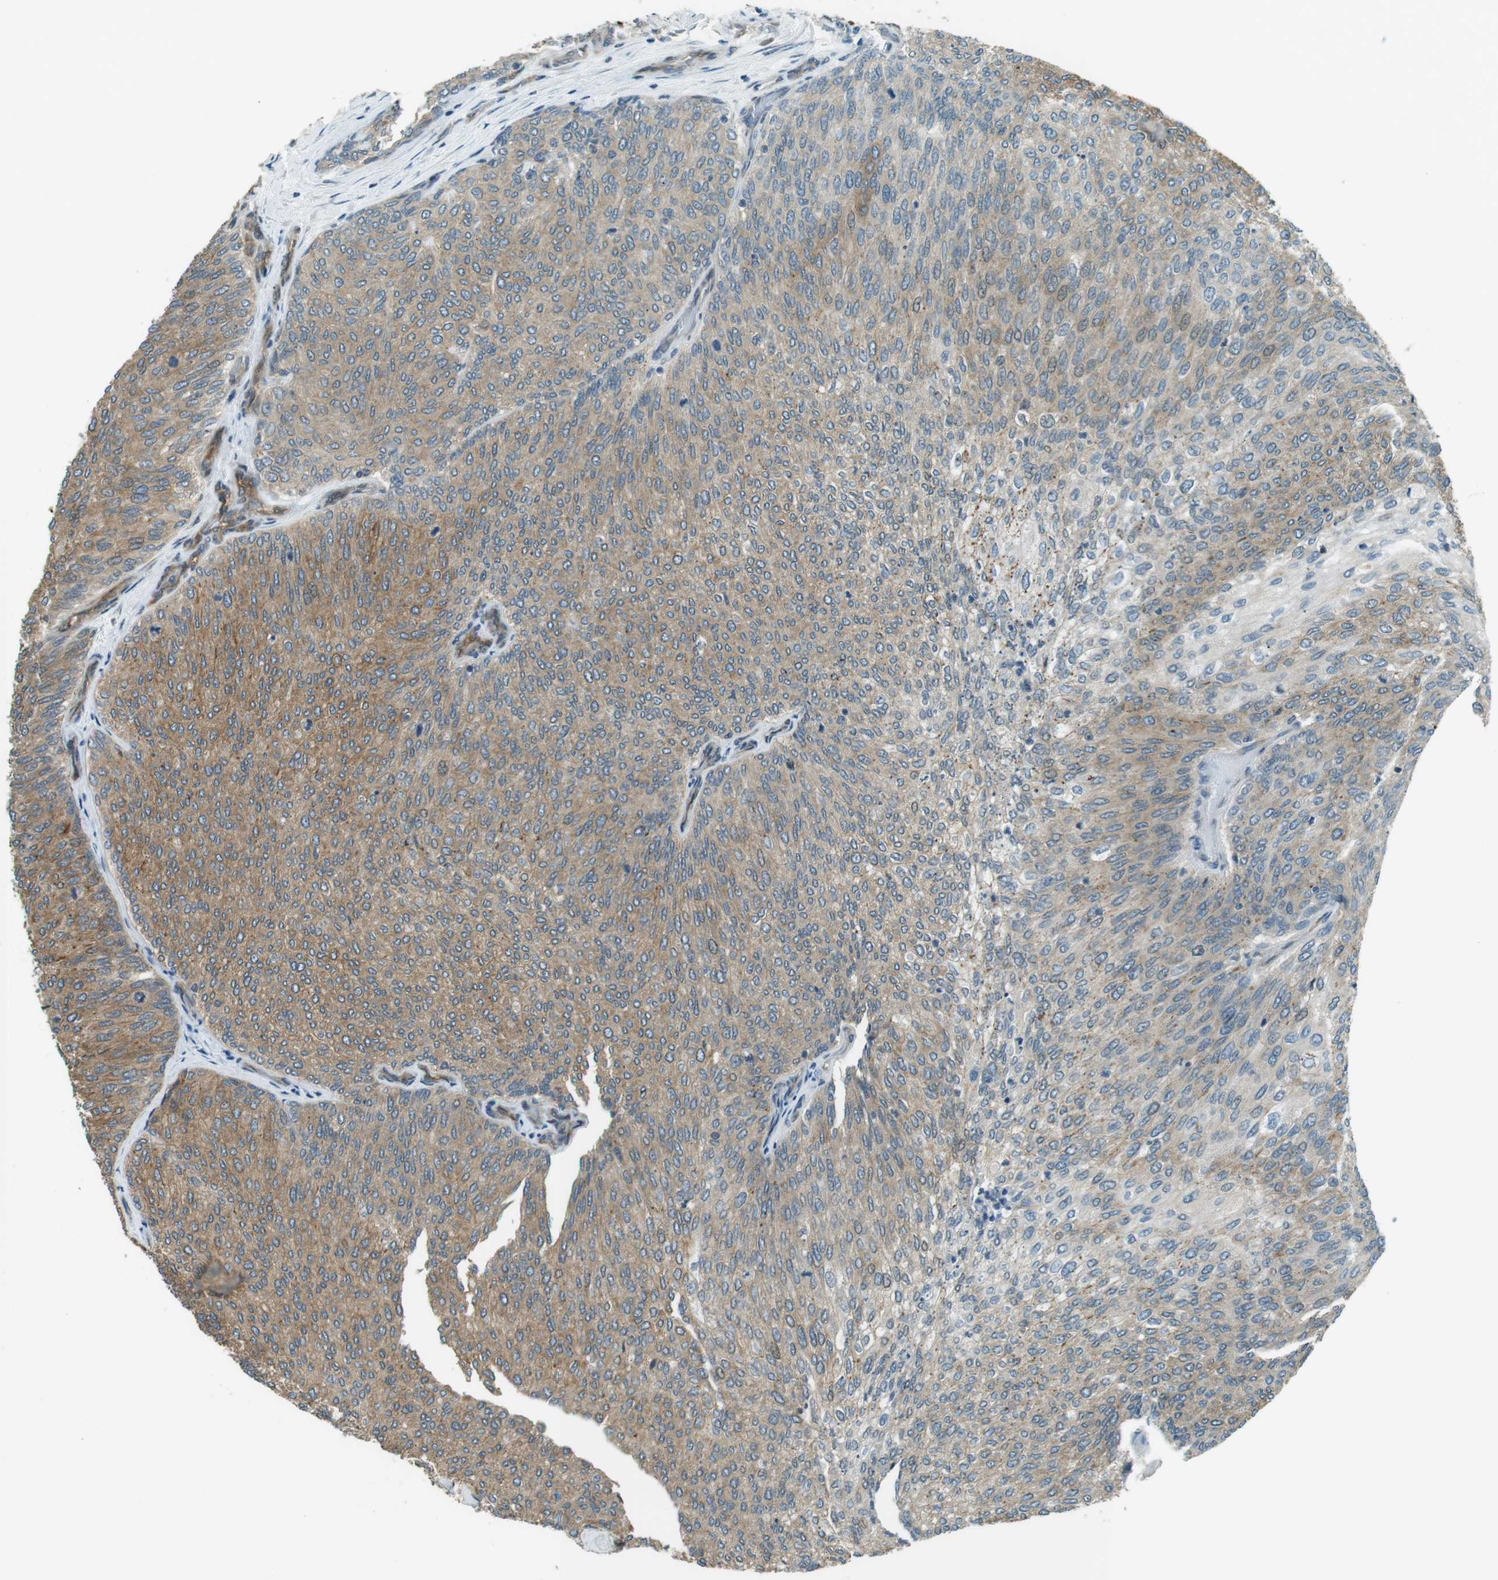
{"staining": {"intensity": "moderate", "quantity": ">75%", "location": "cytoplasmic/membranous"}, "tissue": "urothelial cancer", "cell_type": "Tumor cells", "image_type": "cancer", "snomed": [{"axis": "morphology", "description": "Urothelial carcinoma, Low grade"}, {"axis": "topography", "description": "Urinary bladder"}], "caption": "Low-grade urothelial carcinoma stained with a brown dye displays moderate cytoplasmic/membranous positive positivity in about >75% of tumor cells.", "gene": "TMEM74", "patient": {"sex": "female", "age": 79}}